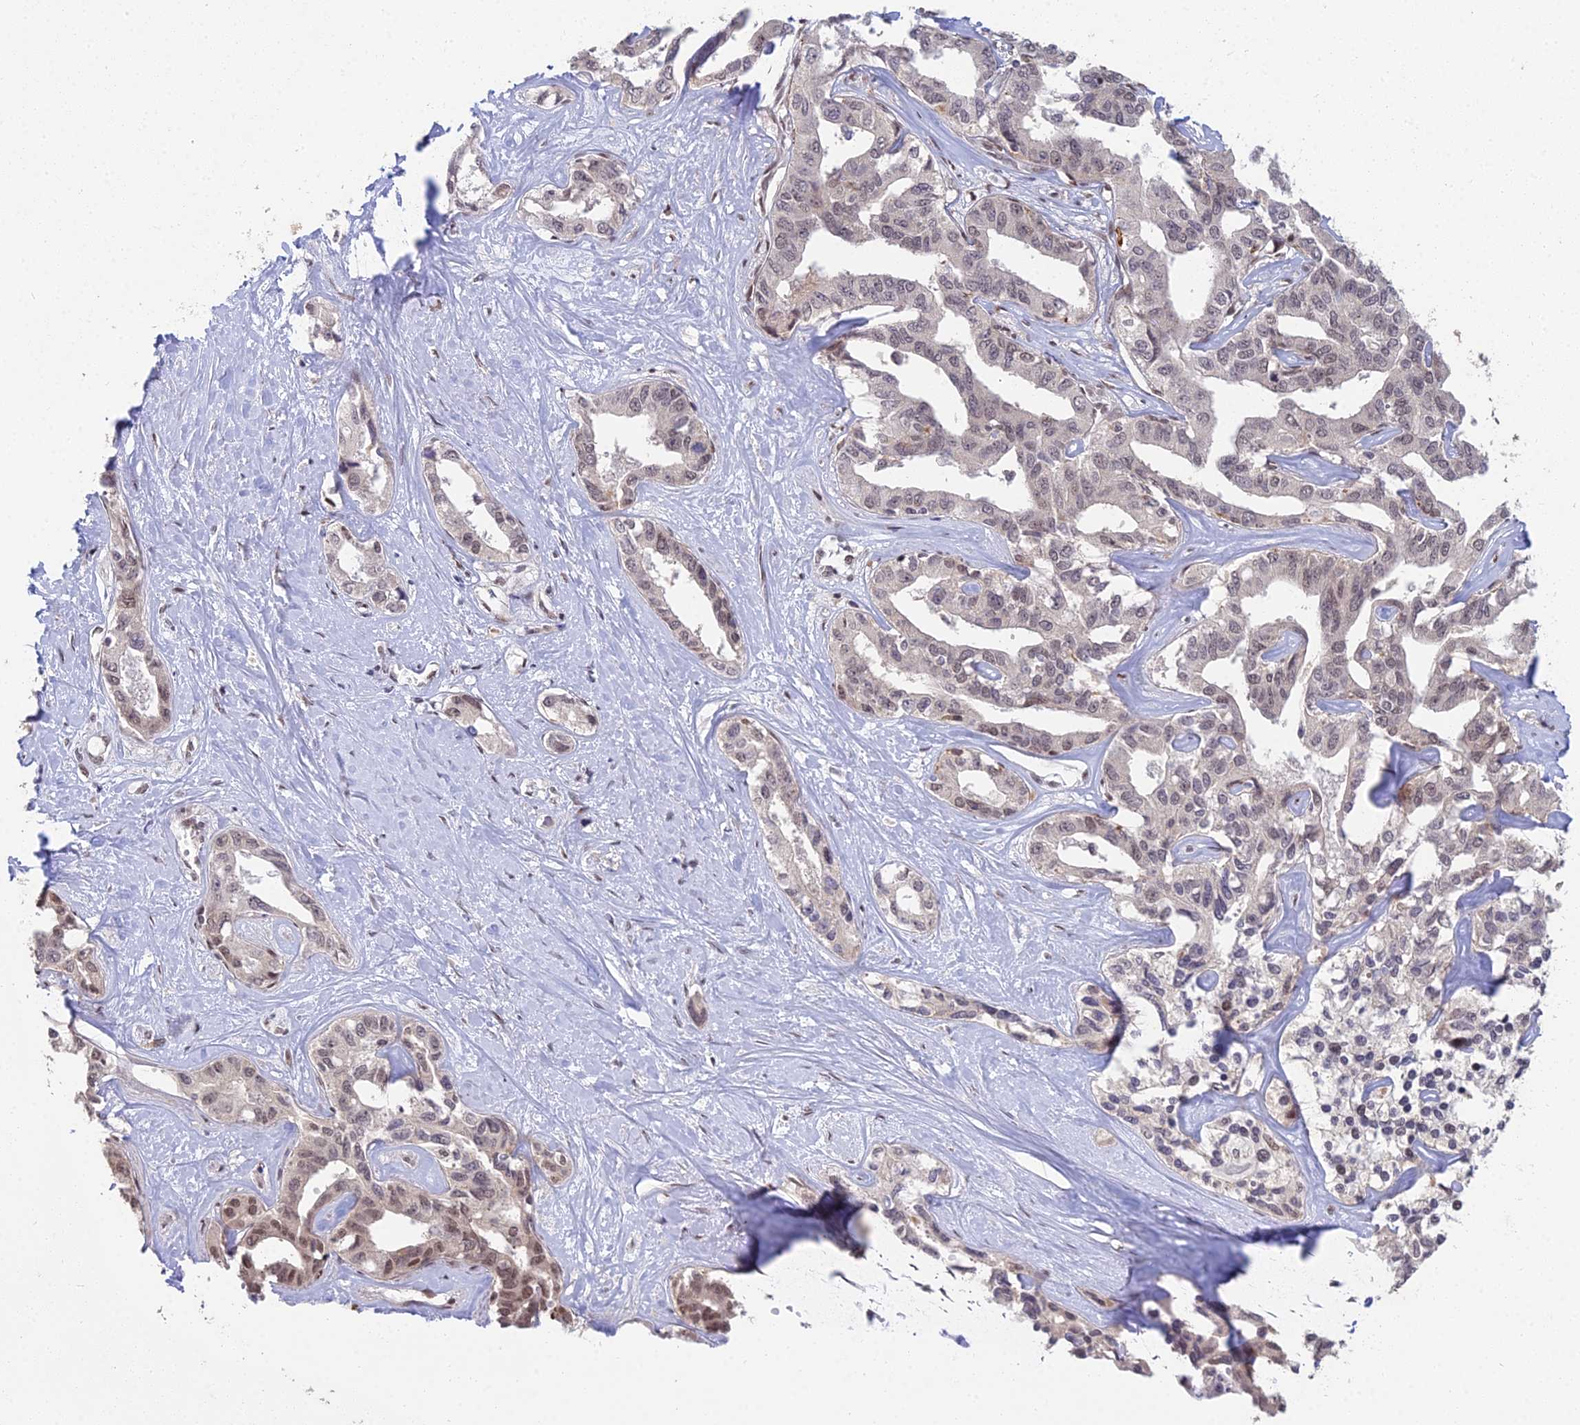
{"staining": {"intensity": "weak", "quantity": ">75%", "location": "nuclear"}, "tissue": "liver cancer", "cell_type": "Tumor cells", "image_type": "cancer", "snomed": [{"axis": "morphology", "description": "Cholangiocarcinoma"}, {"axis": "topography", "description": "Liver"}], "caption": "Immunohistochemical staining of human liver cancer exhibits low levels of weak nuclear staining in about >75% of tumor cells. (brown staining indicates protein expression, while blue staining denotes nuclei).", "gene": "ABHD17A", "patient": {"sex": "male", "age": 59}}